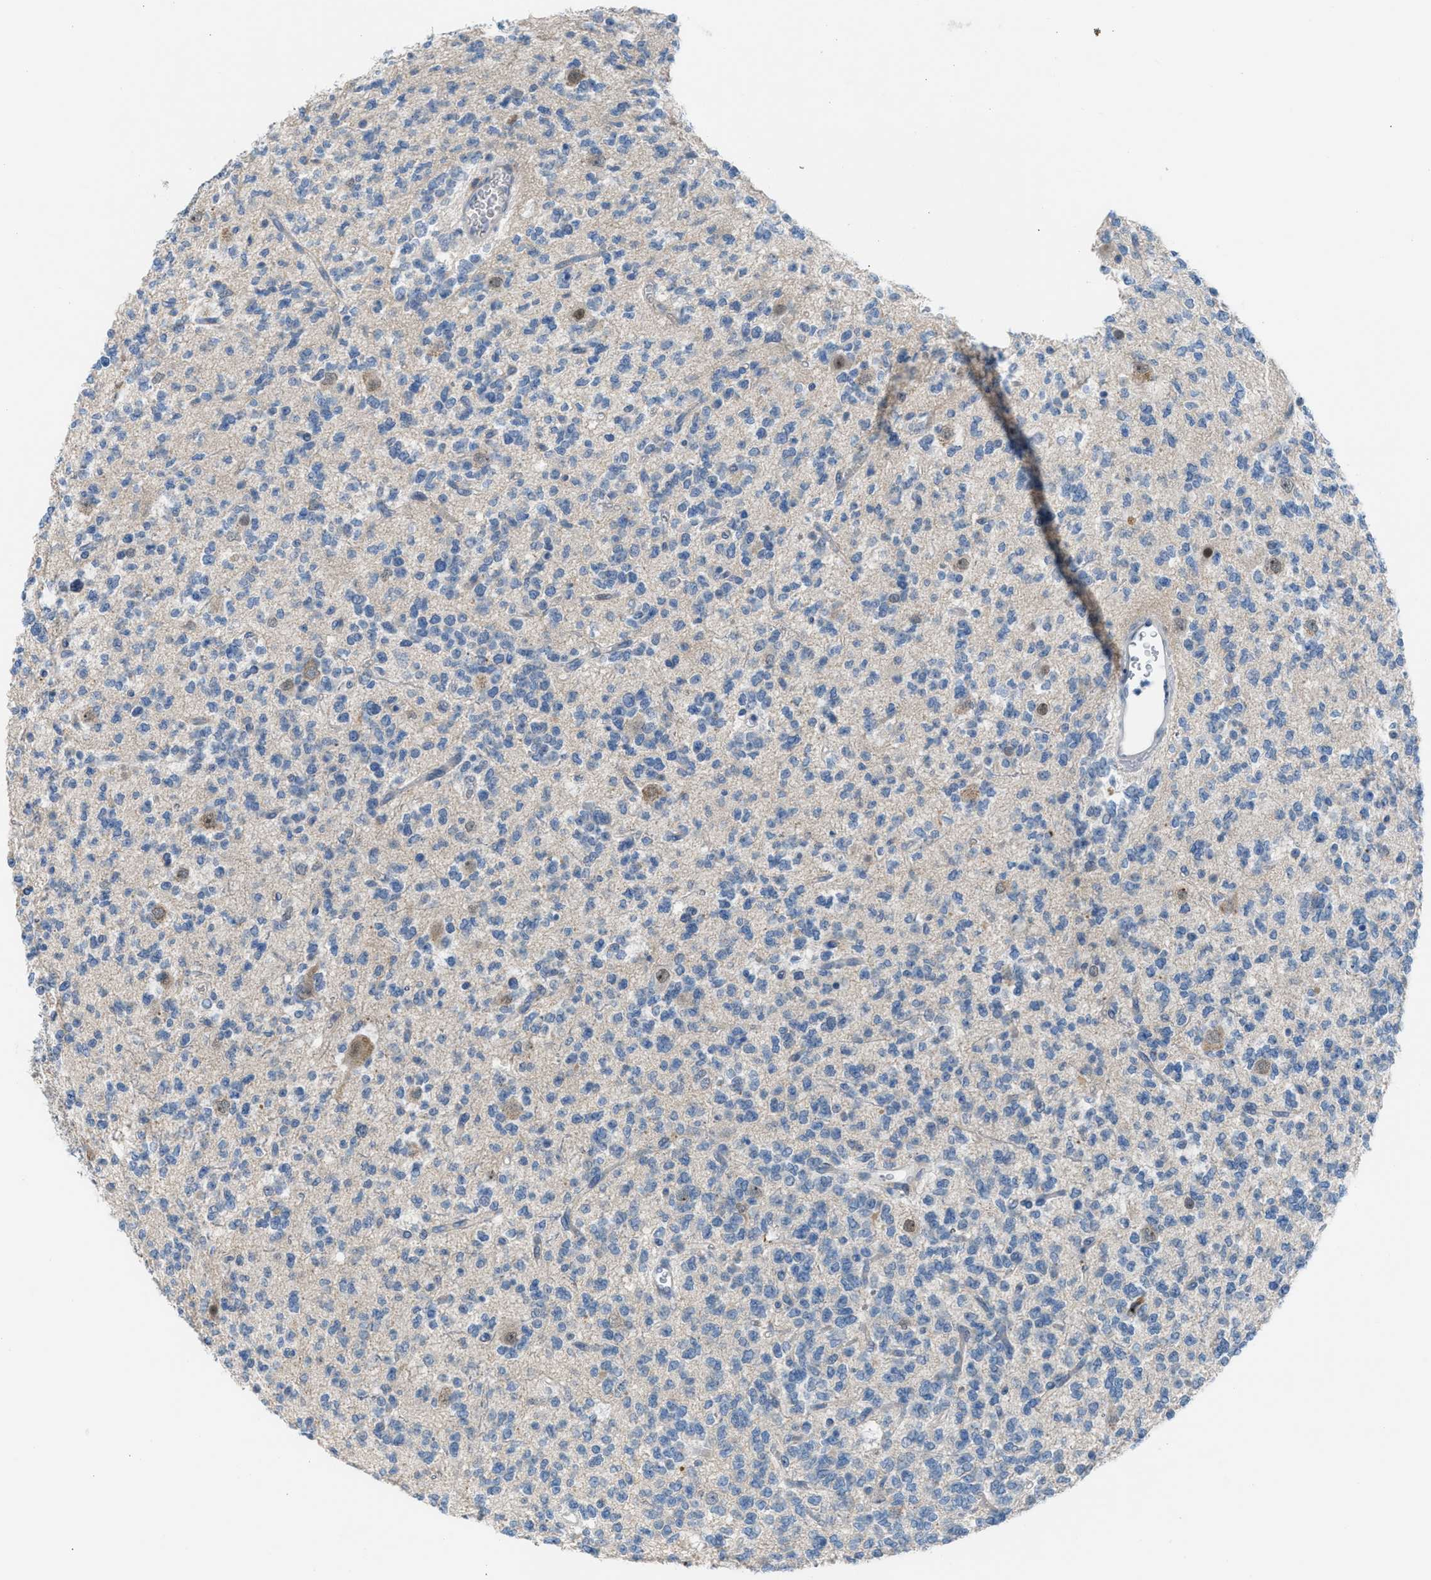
{"staining": {"intensity": "negative", "quantity": "none", "location": "none"}, "tissue": "glioma", "cell_type": "Tumor cells", "image_type": "cancer", "snomed": [{"axis": "morphology", "description": "Glioma, malignant, Low grade"}, {"axis": "topography", "description": "Brain"}], "caption": "High power microscopy micrograph of an IHC photomicrograph of low-grade glioma (malignant), revealing no significant positivity in tumor cells.", "gene": "CLEC10A", "patient": {"sex": "male", "age": 38}}